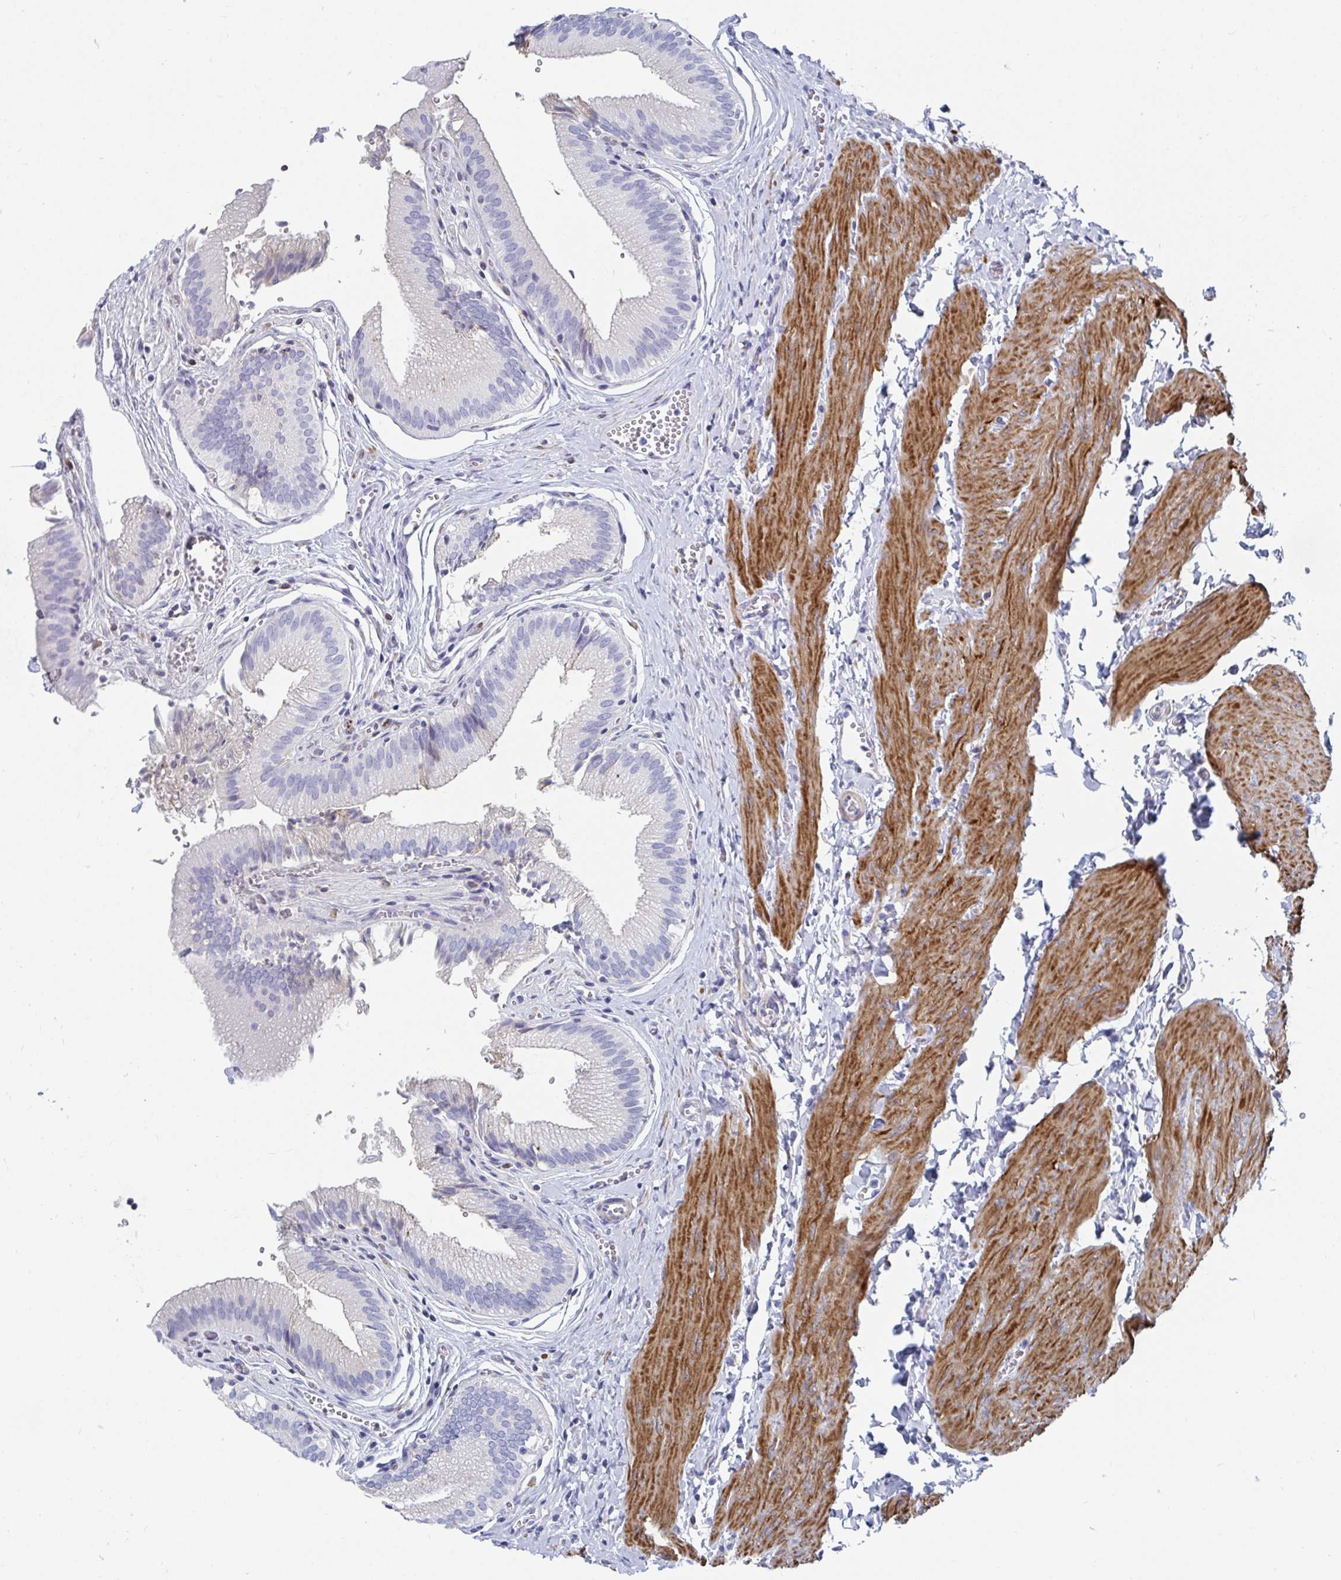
{"staining": {"intensity": "negative", "quantity": "none", "location": "none"}, "tissue": "gallbladder", "cell_type": "Glandular cells", "image_type": "normal", "snomed": [{"axis": "morphology", "description": "Normal tissue, NOS"}, {"axis": "topography", "description": "Gallbladder"}, {"axis": "topography", "description": "Peripheral nerve tissue"}], "caption": "Immunohistochemistry of normal gallbladder displays no expression in glandular cells.", "gene": "ZFP82", "patient": {"sex": "male", "age": 17}}